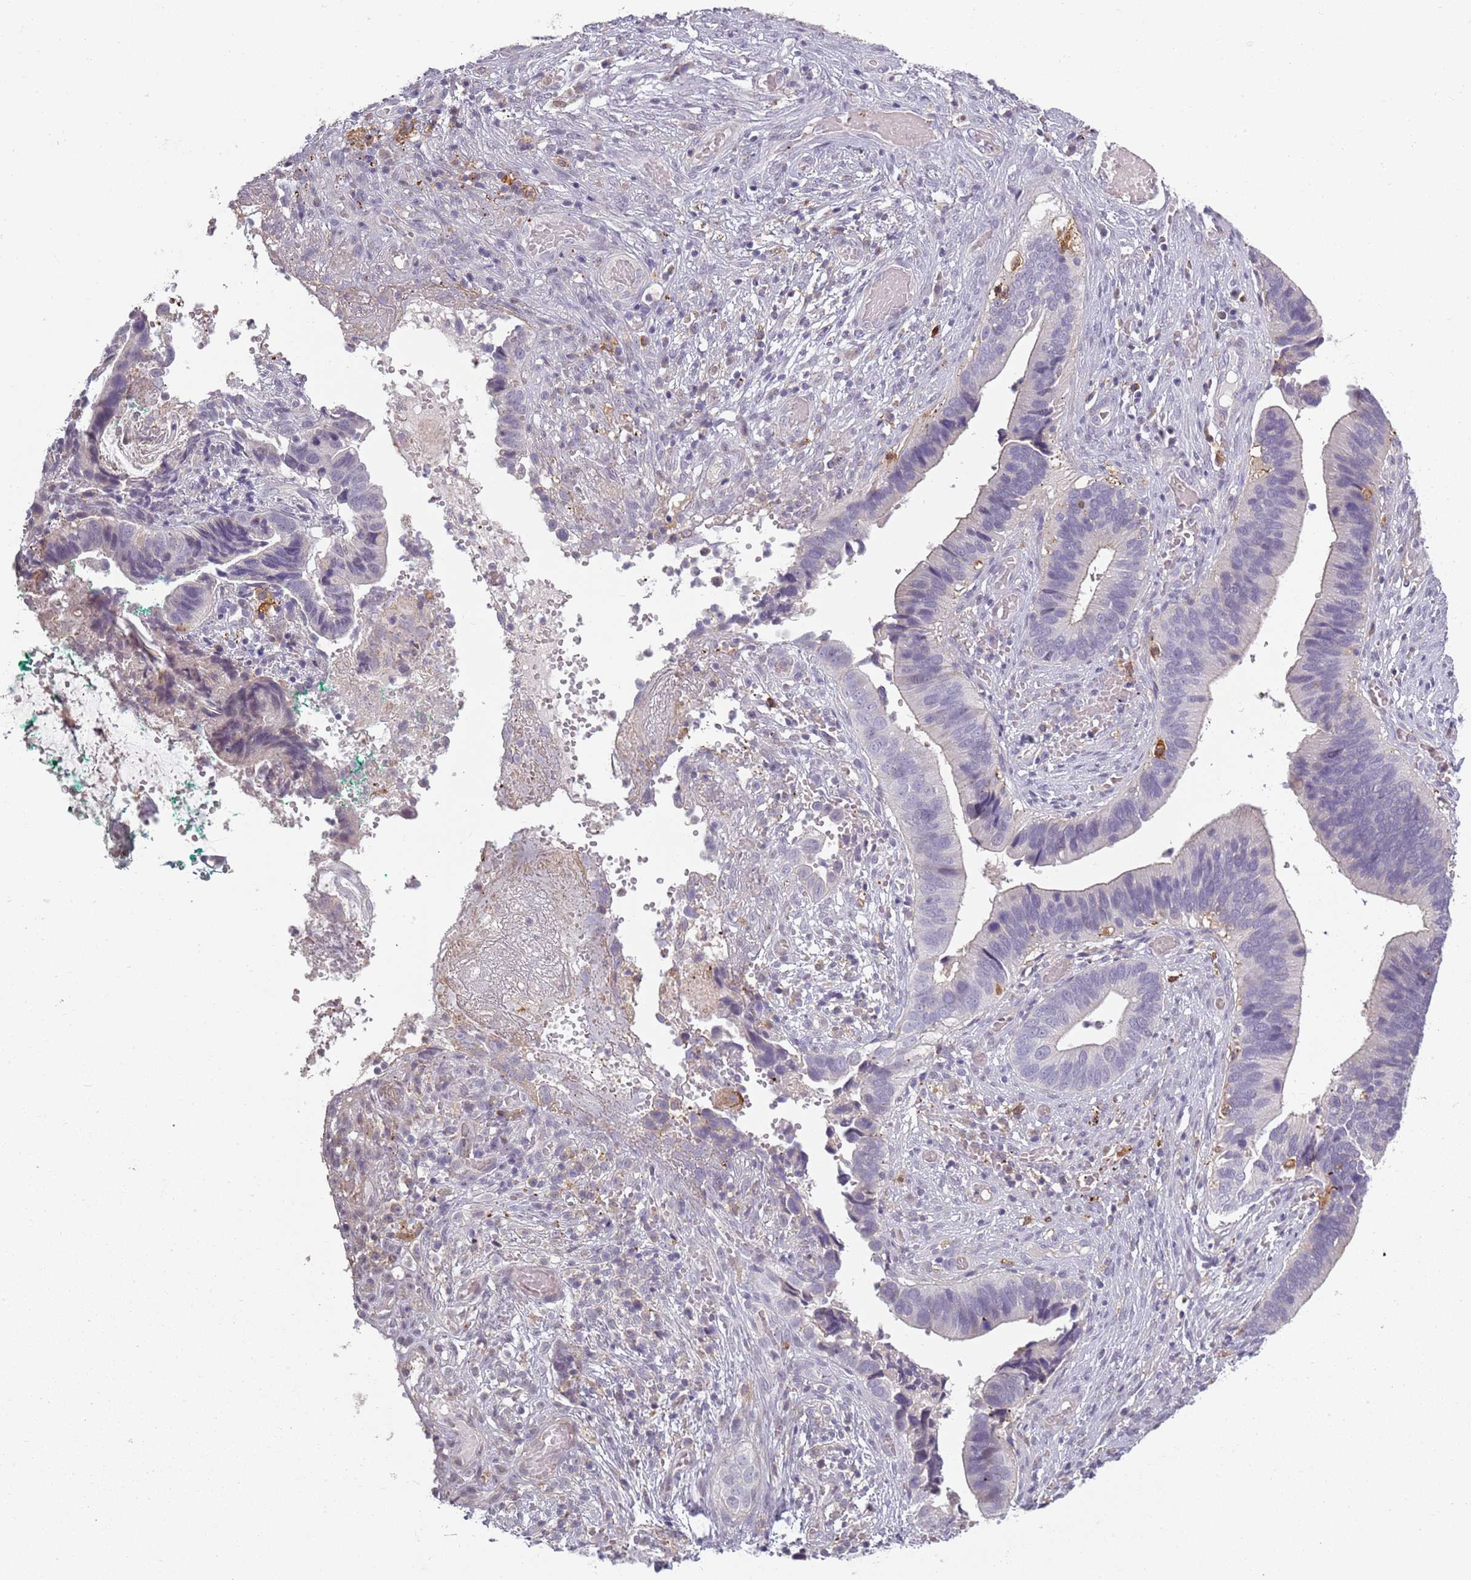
{"staining": {"intensity": "negative", "quantity": "none", "location": "none"}, "tissue": "cervical cancer", "cell_type": "Tumor cells", "image_type": "cancer", "snomed": [{"axis": "morphology", "description": "Adenocarcinoma, NOS"}, {"axis": "topography", "description": "Cervix"}], "caption": "This is an IHC histopathology image of cervical adenocarcinoma. There is no staining in tumor cells.", "gene": "CC2D2B", "patient": {"sex": "female", "age": 42}}